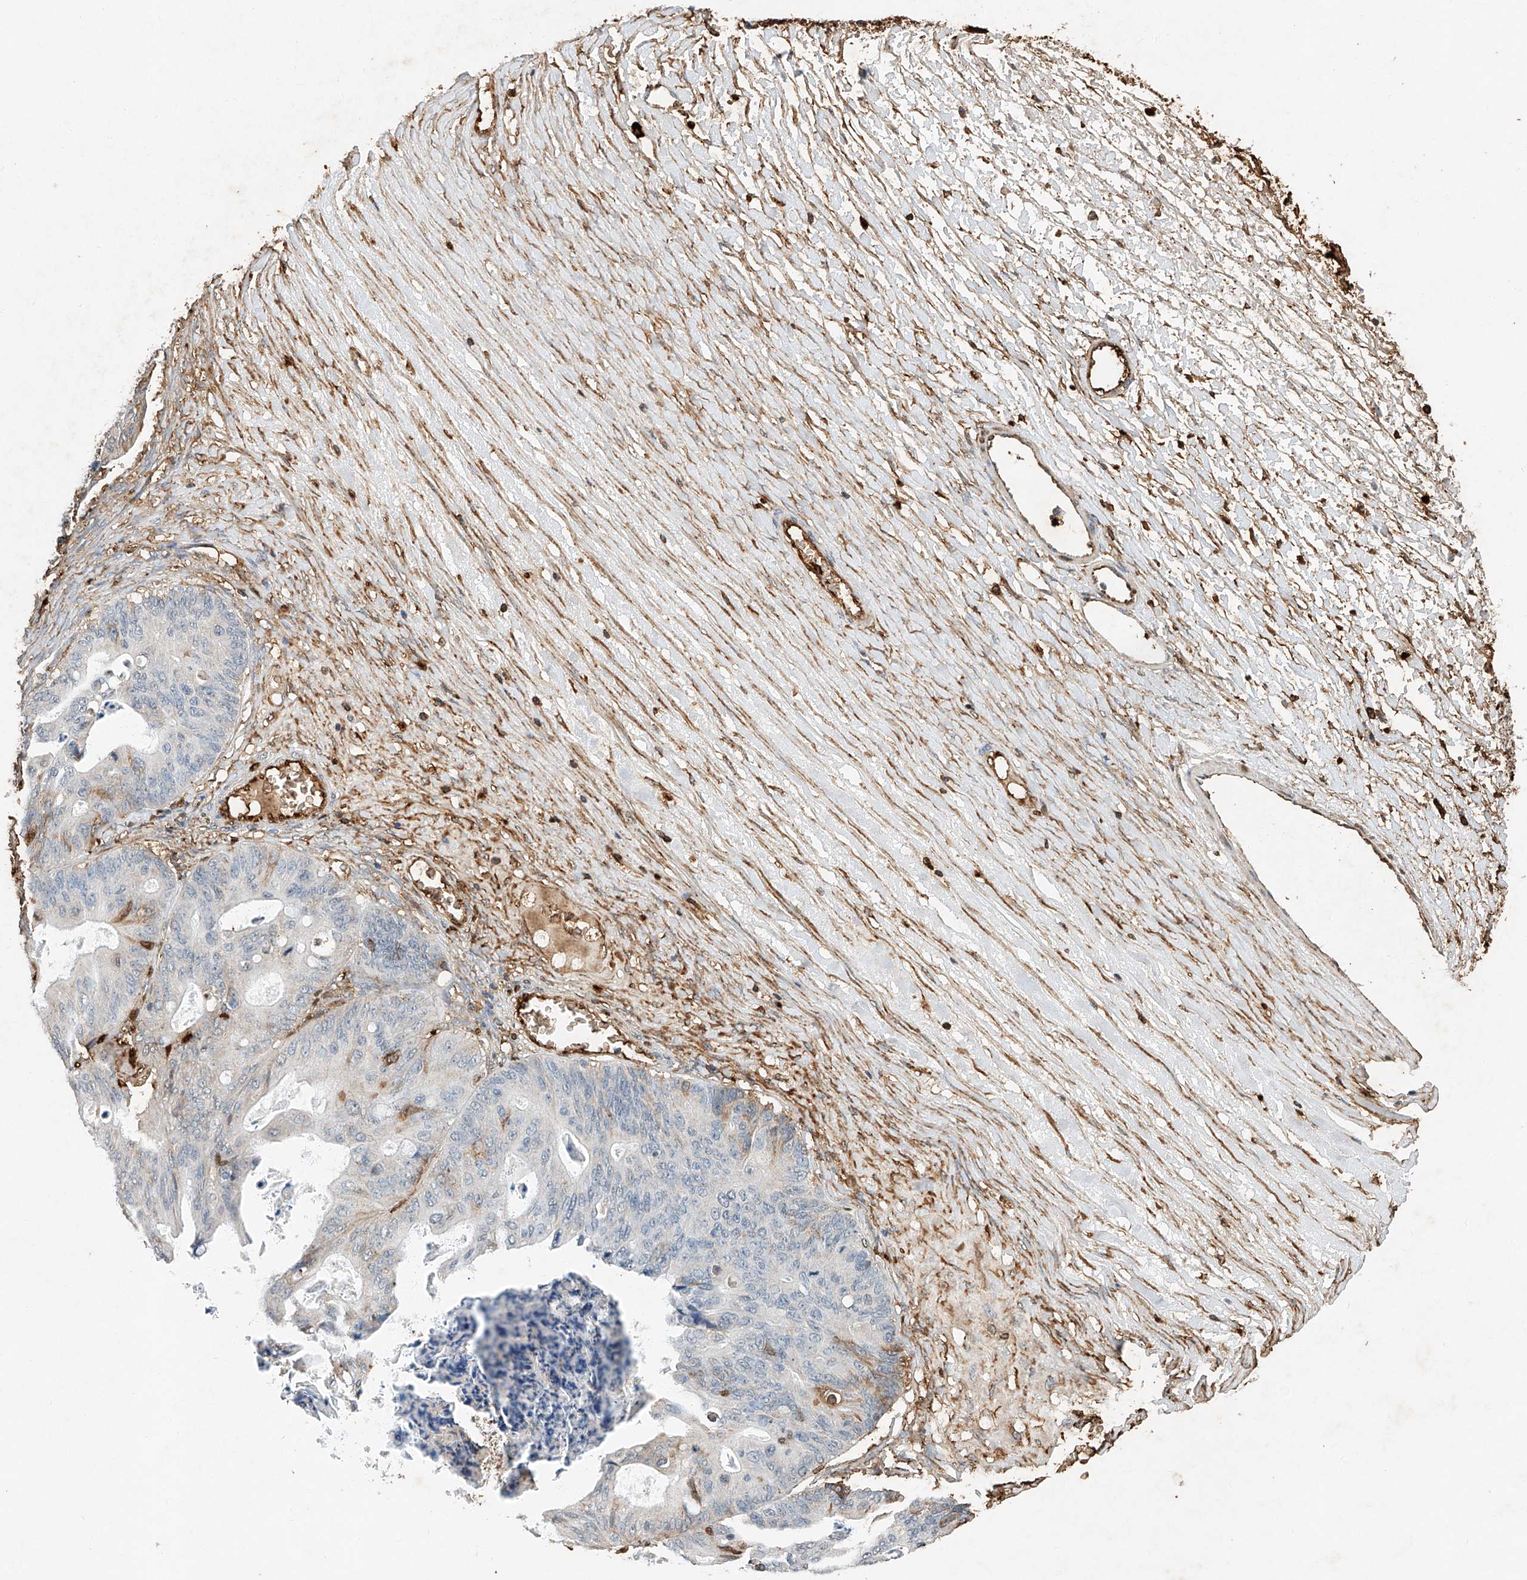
{"staining": {"intensity": "weak", "quantity": "<25%", "location": "cytoplasmic/membranous"}, "tissue": "ovarian cancer", "cell_type": "Tumor cells", "image_type": "cancer", "snomed": [{"axis": "morphology", "description": "Cystadenocarcinoma, mucinous, NOS"}, {"axis": "topography", "description": "Ovary"}], "caption": "Protein analysis of ovarian mucinous cystadenocarcinoma shows no significant staining in tumor cells.", "gene": "CTDP1", "patient": {"sex": "female", "age": 37}}